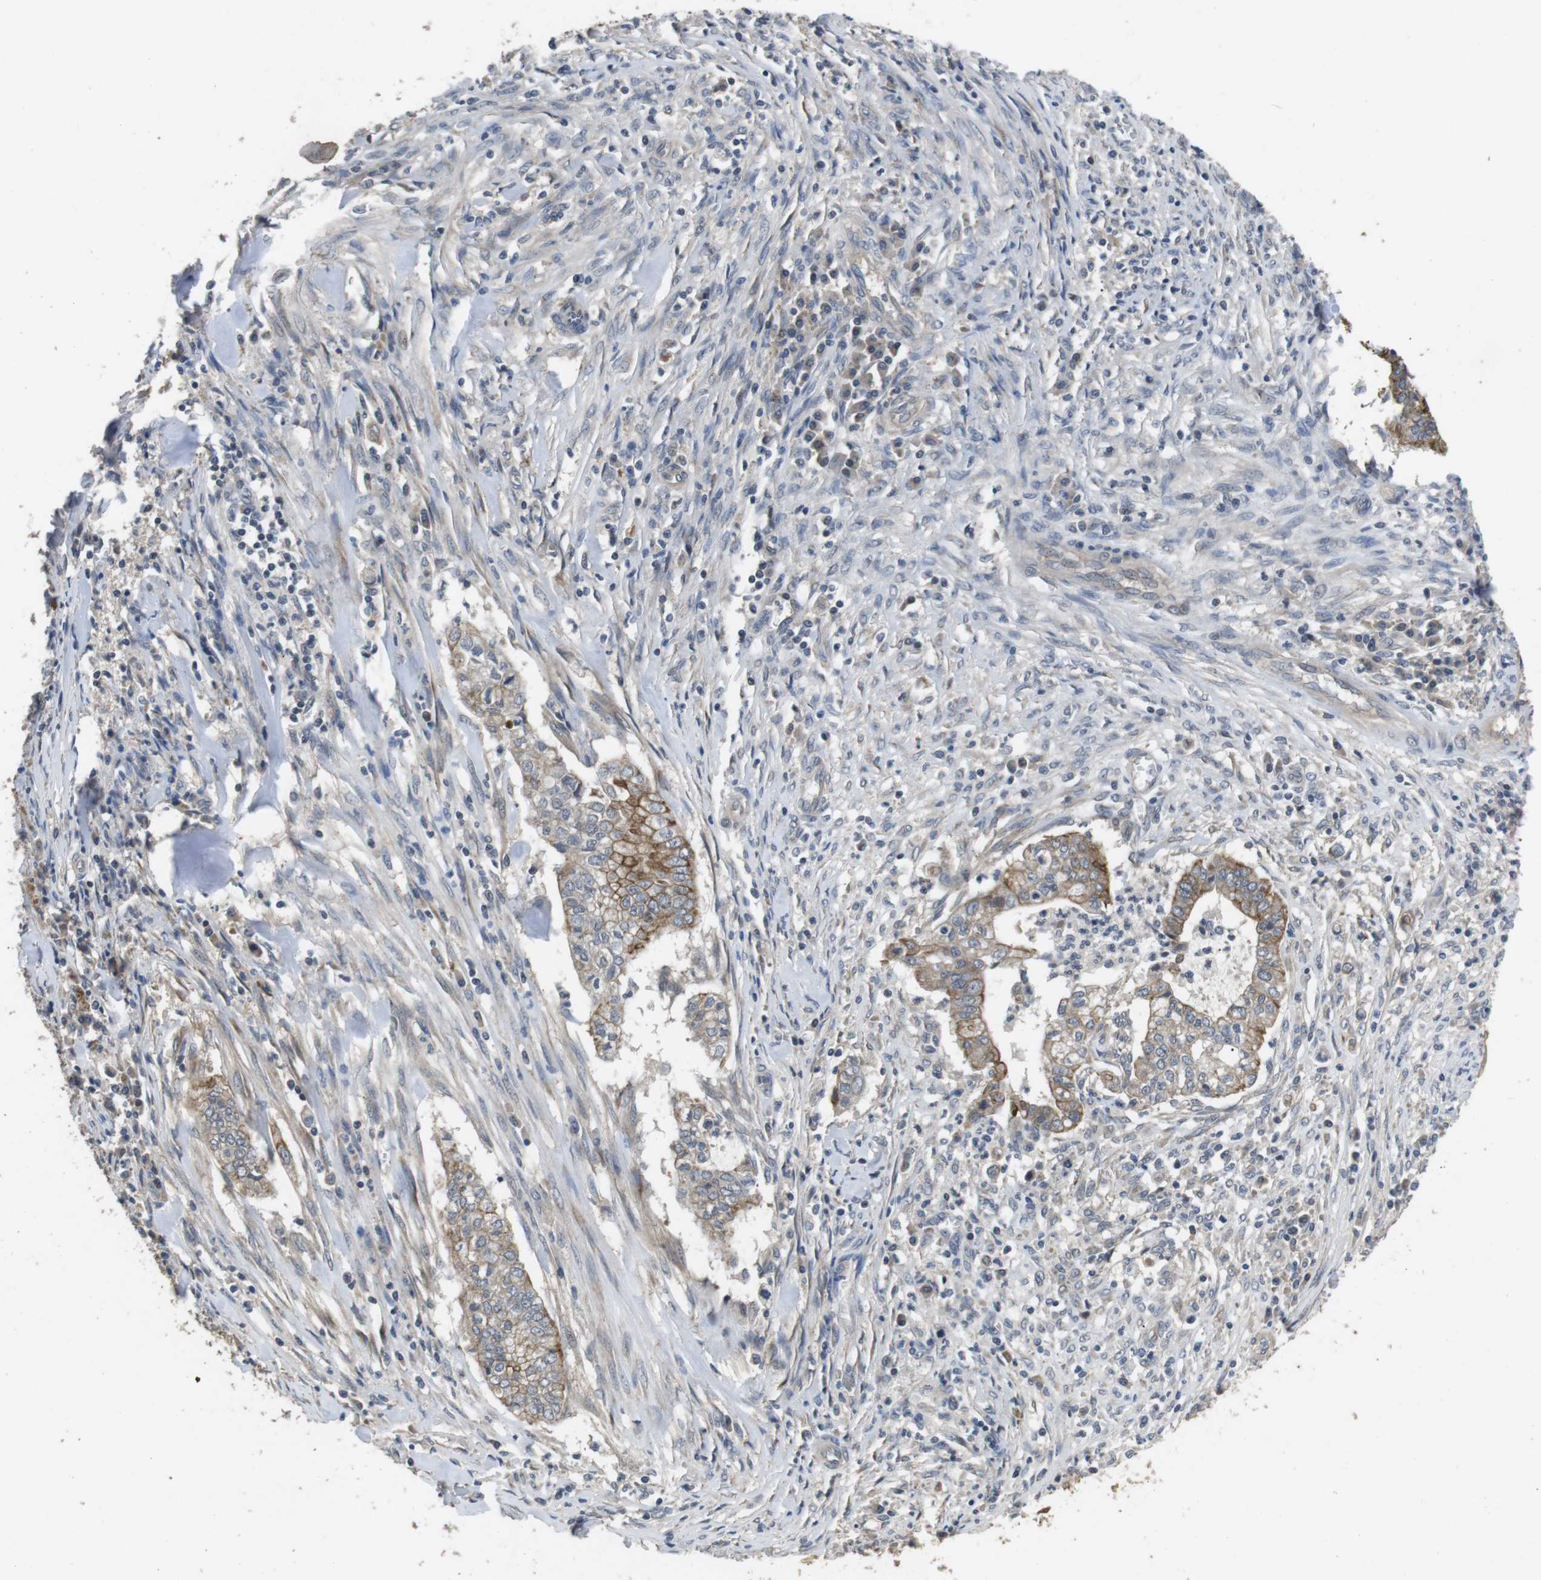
{"staining": {"intensity": "moderate", "quantity": ">75%", "location": "cytoplasmic/membranous"}, "tissue": "cervical cancer", "cell_type": "Tumor cells", "image_type": "cancer", "snomed": [{"axis": "morphology", "description": "Adenocarcinoma, NOS"}, {"axis": "topography", "description": "Cervix"}], "caption": "The immunohistochemical stain highlights moderate cytoplasmic/membranous positivity in tumor cells of adenocarcinoma (cervical) tissue. (IHC, brightfield microscopy, high magnification).", "gene": "ADGRL3", "patient": {"sex": "female", "age": 44}}